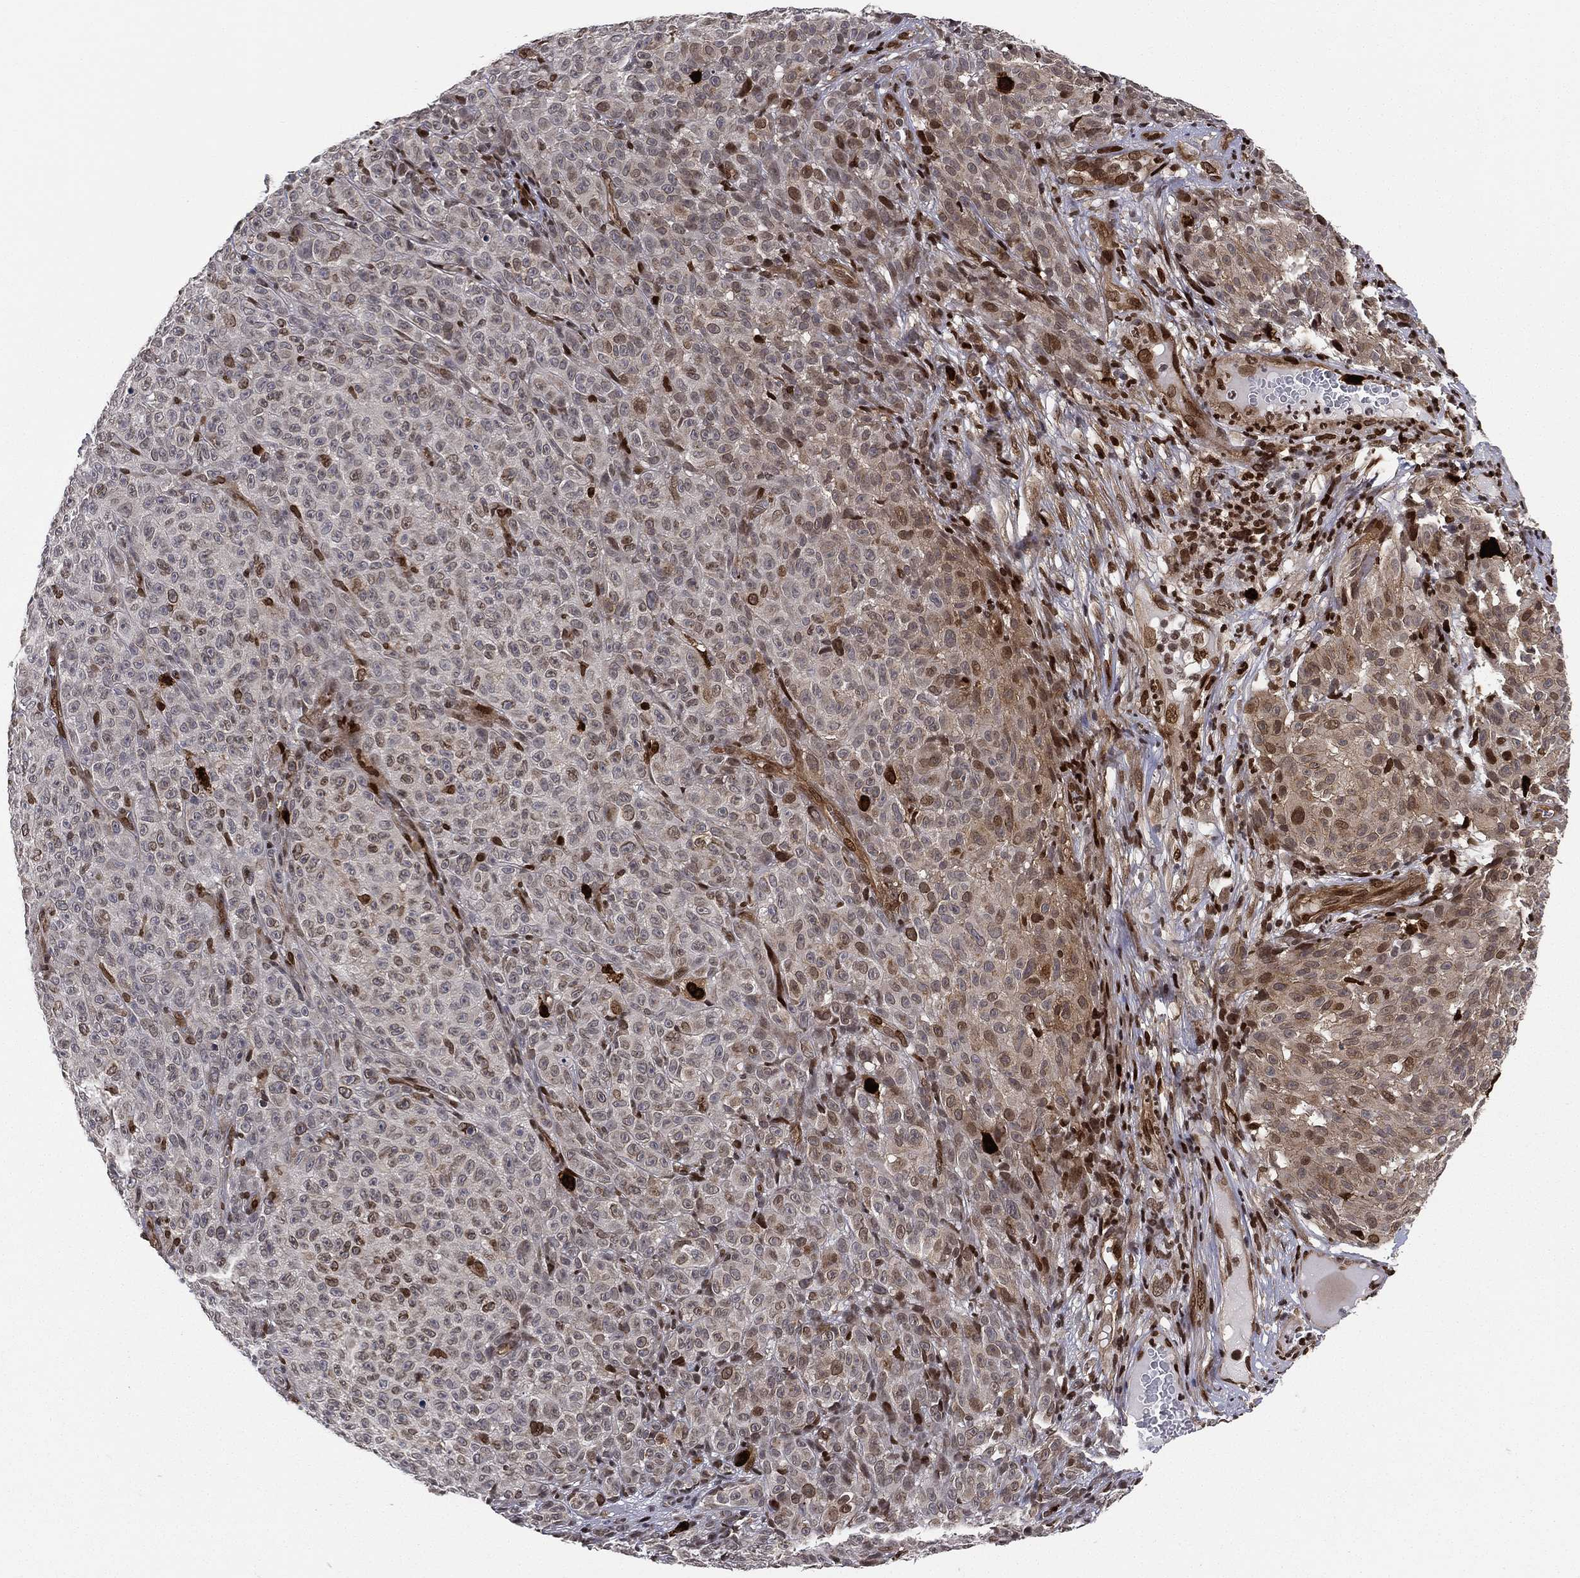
{"staining": {"intensity": "moderate", "quantity": "<25%", "location": "cytoplasmic/membranous,nuclear"}, "tissue": "melanoma", "cell_type": "Tumor cells", "image_type": "cancer", "snomed": [{"axis": "morphology", "description": "Malignant melanoma, NOS"}, {"axis": "topography", "description": "Skin"}], "caption": "Melanoma tissue shows moderate cytoplasmic/membranous and nuclear expression in about <25% of tumor cells (DAB IHC, brown staining for protein, blue staining for nuclei).", "gene": "LMNB1", "patient": {"sex": "female", "age": 82}}